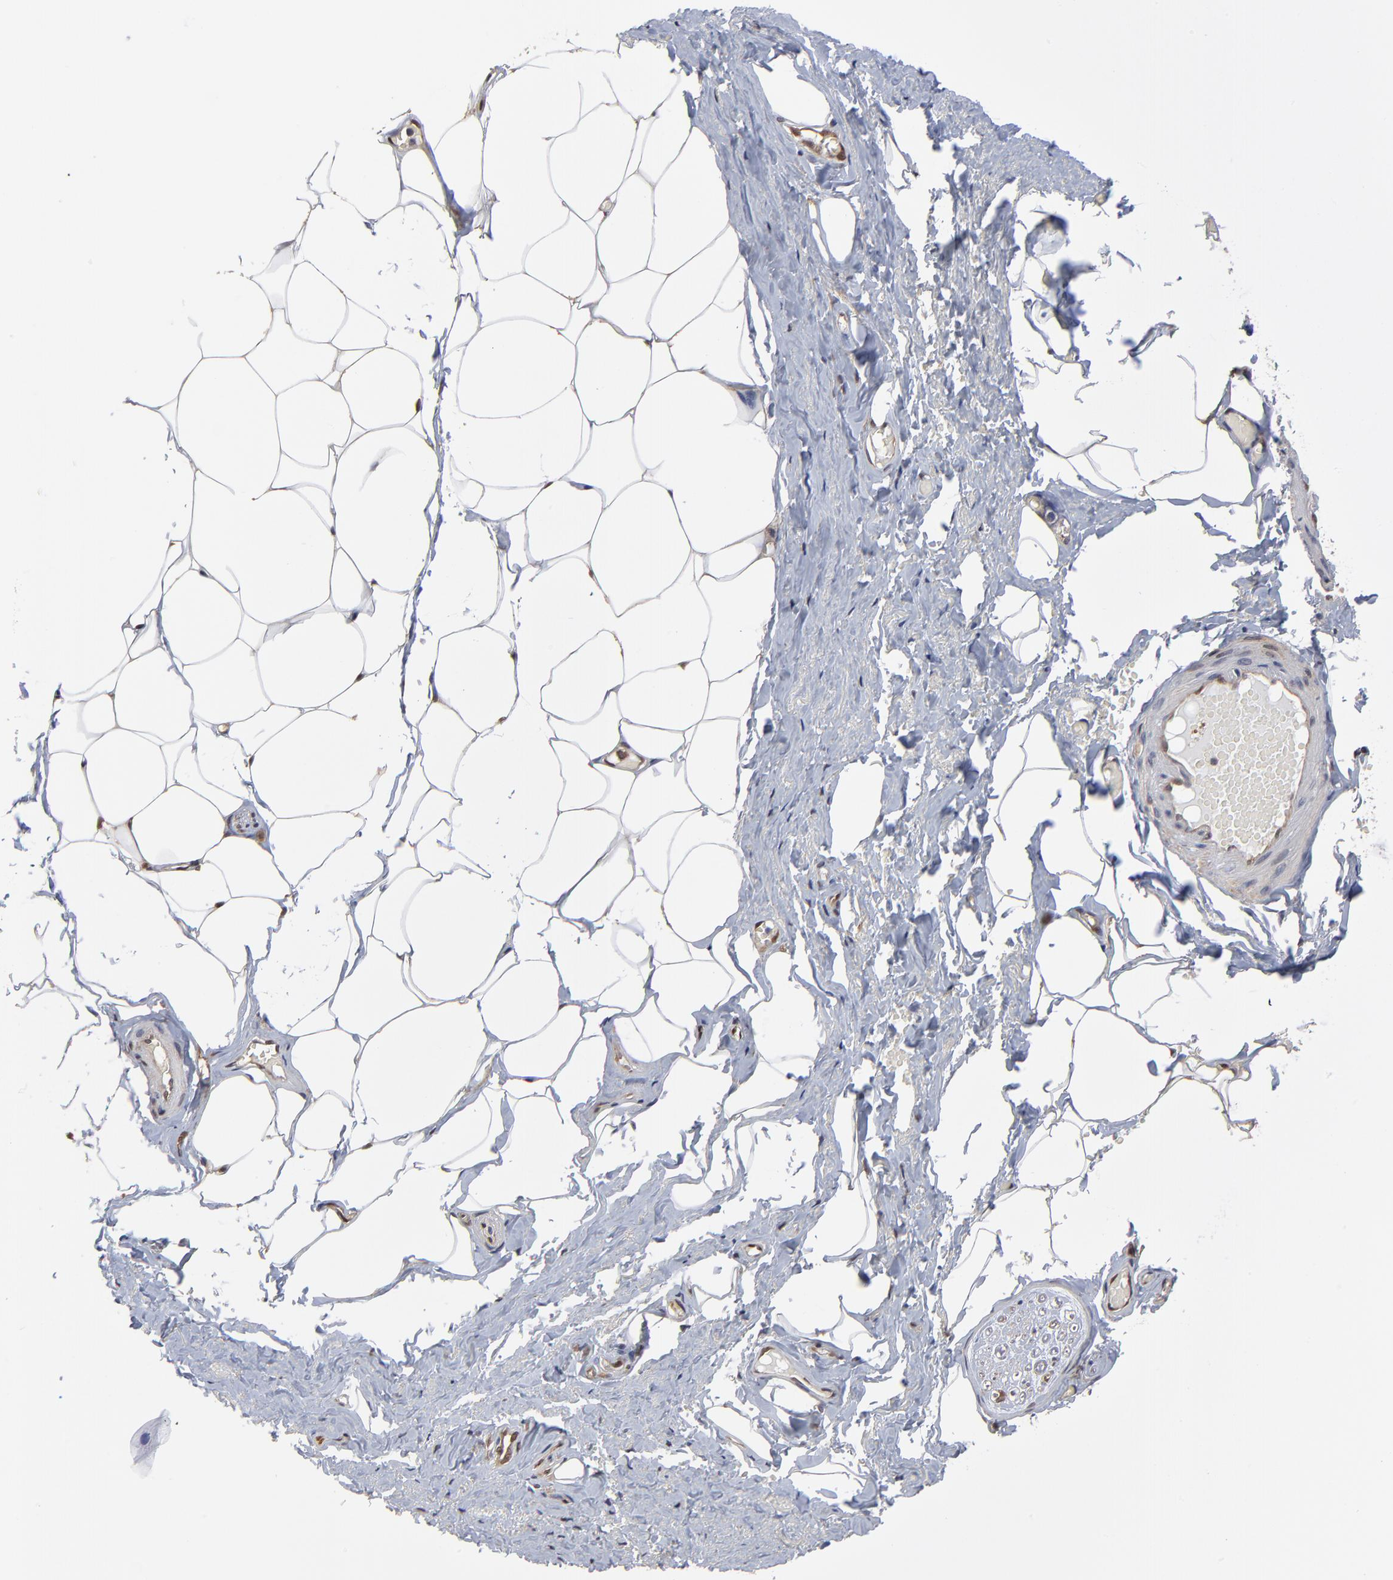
{"staining": {"intensity": "negative", "quantity": "none", "location": "none"}, "tissue": "adipose tissue", "cell_type": "Adipocytes", "image_type": "normal", "snomed": [{"axis": "morphology", "description": "Normal tissue, NOS"}, {"axis": "topography", "description": "Soft tissue"}, {"axis": "topography", "description": "Peripheral nerve tissue"}], "caption": "High magnification brightfield microscopy of benign adipose tissue stained with DAB (3,3'-diaminobenzidine) (brown) and counterstained with hematoxylin (blue): adipocytes show no significant expression. (DAB (3,3'-diaminobenzidine) IHC, high magnification).", "gene": "CCT2", "patient": {"sex": "female", "age": 68}}